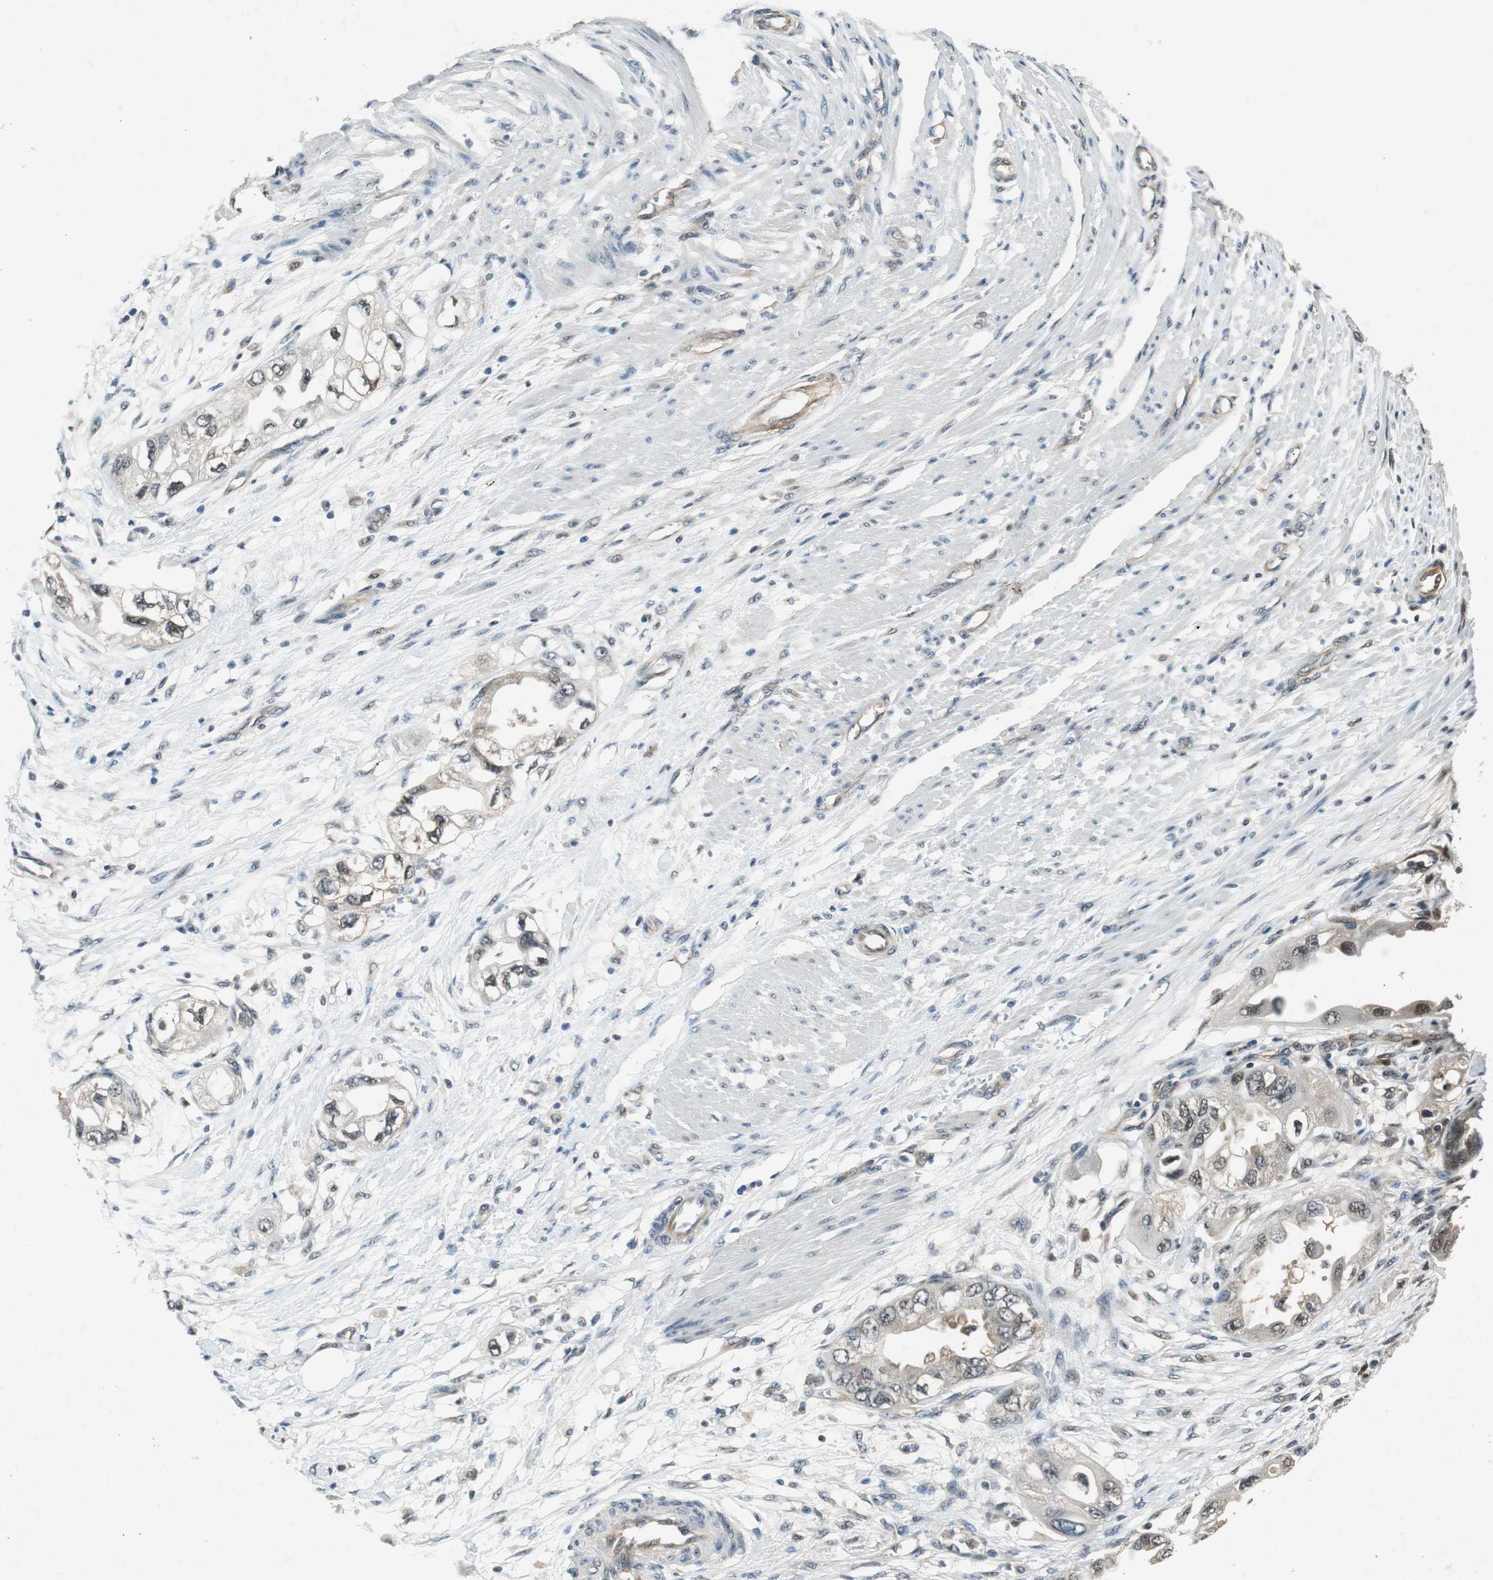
{"staining": {"intensity": "weak", "quantity": "<25%", "location": "cytoplasmic/membranous,nuclear"}, "tissue": "endometrial cancer", "cell_type": "Tumor cells", "image_type": "cancer", "snomed": [{"axis": "morphology", "description": "Adenocarcinoma, NOS"}, {"axis": "topography", "description": "Endometrium"}], "caption": "High magnification brightfield microscopy of endometrial cancer stained with DAB (3,3'-diaminobenzidine) (brown) and counterstained with hematoxylin (blue): tumor cells show no significant expression.", "gene": "PSMB4", "patient": {"sex": "female", "age": 67}}